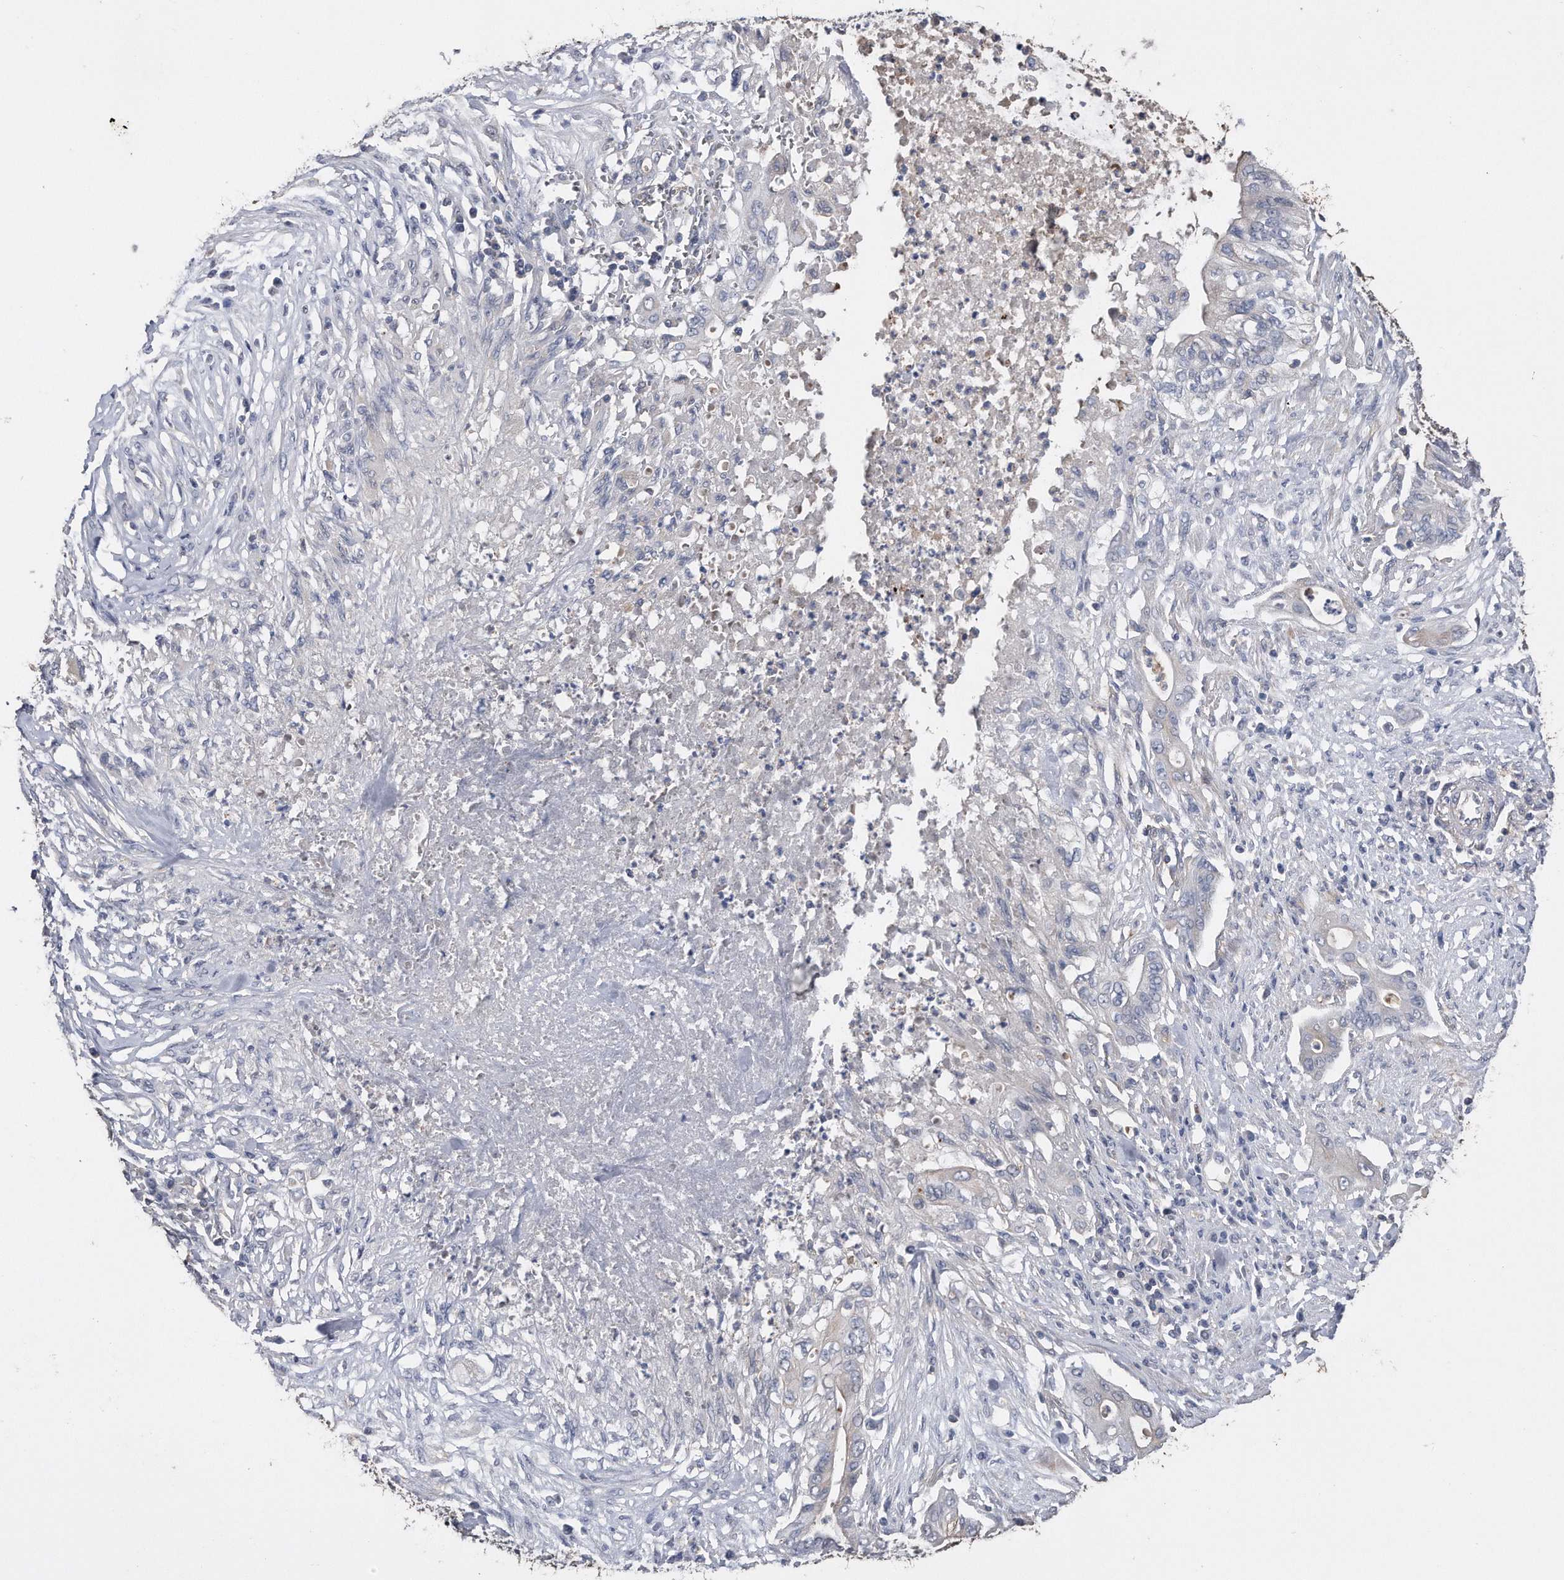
{"staining": {"intensity": "weak", "quantity": "<25%", "location": "cytoplasmic/membranous"}, "tissue": "pancreatic cancer", "cell_type": "Tumor cells", "image_type": "cancer", "snomed": [{"axis": "morphology", "description": "Adenocarcinoma, NOS"}, {"axis": "topography", "description": "Pancreas"}], "caption": "A photomicrograph of adenocarcinoma (pancreatic) stained for a protein reveals no brown staining in tumor cells.", "gene": "KCND3", "patient": {"sex": "male", "age": 58}}